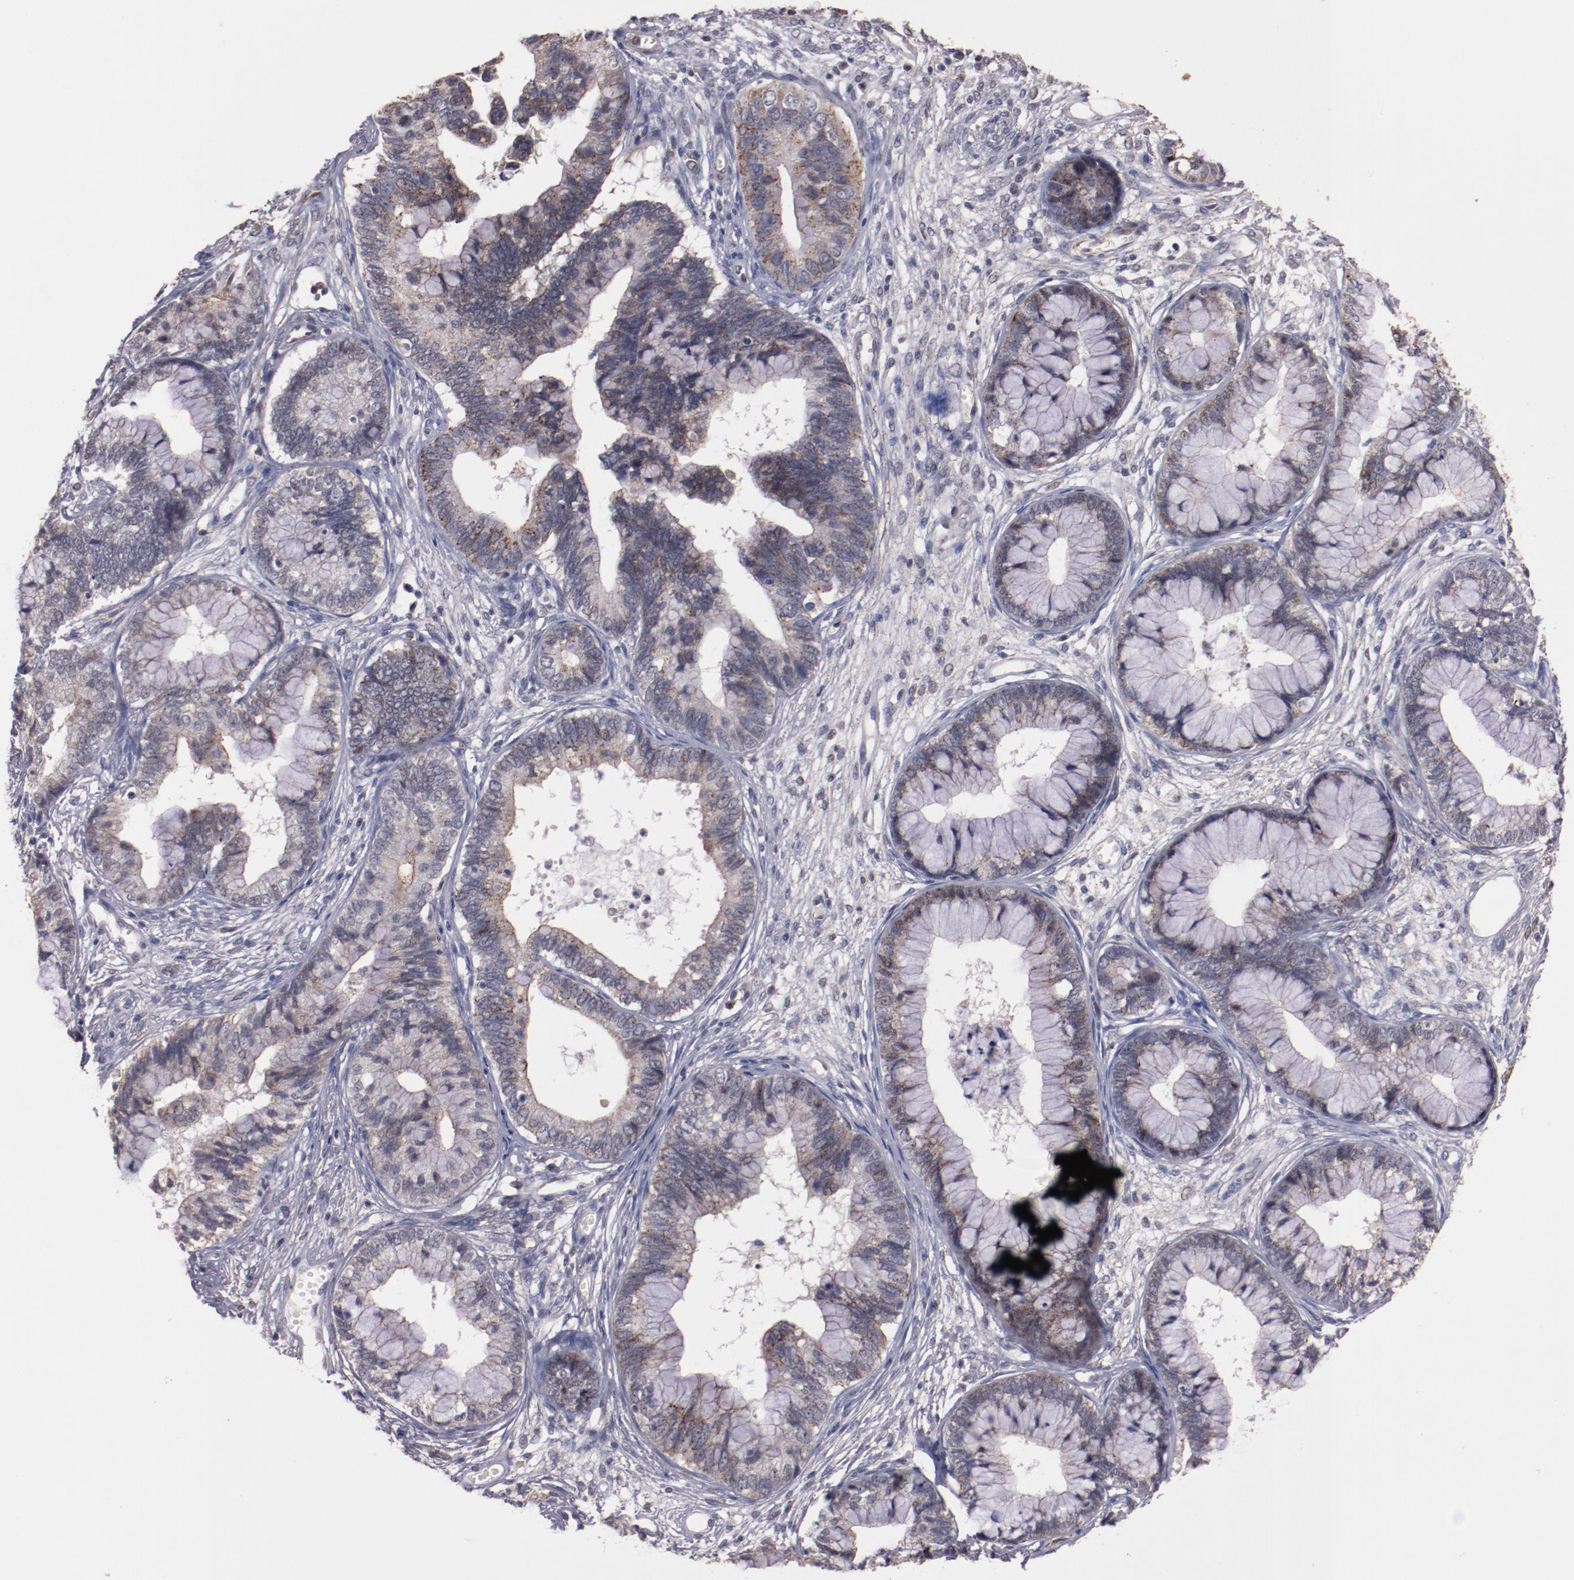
{"staining": {"intensity": "weak", "quantity": "25%-75%", "location": "cytoplasmic/membranous"}, "tissue": "cervical cancer", "cell_type": "Tumor cells", "image_type": "cancer", "snomed": [{"axis": "morphology", "description": "Adenocarcinoma, NOS"}, {"axis": "topography", "description": "Cervix"}], "caption": "Cervical cancer stained with a brown dye shows weak cytoplasmic/membranous positive staining in approximately 25%-75% of tumor cells.", "gene": "SYP", "patient": {"sex": "female", "age": 44}}